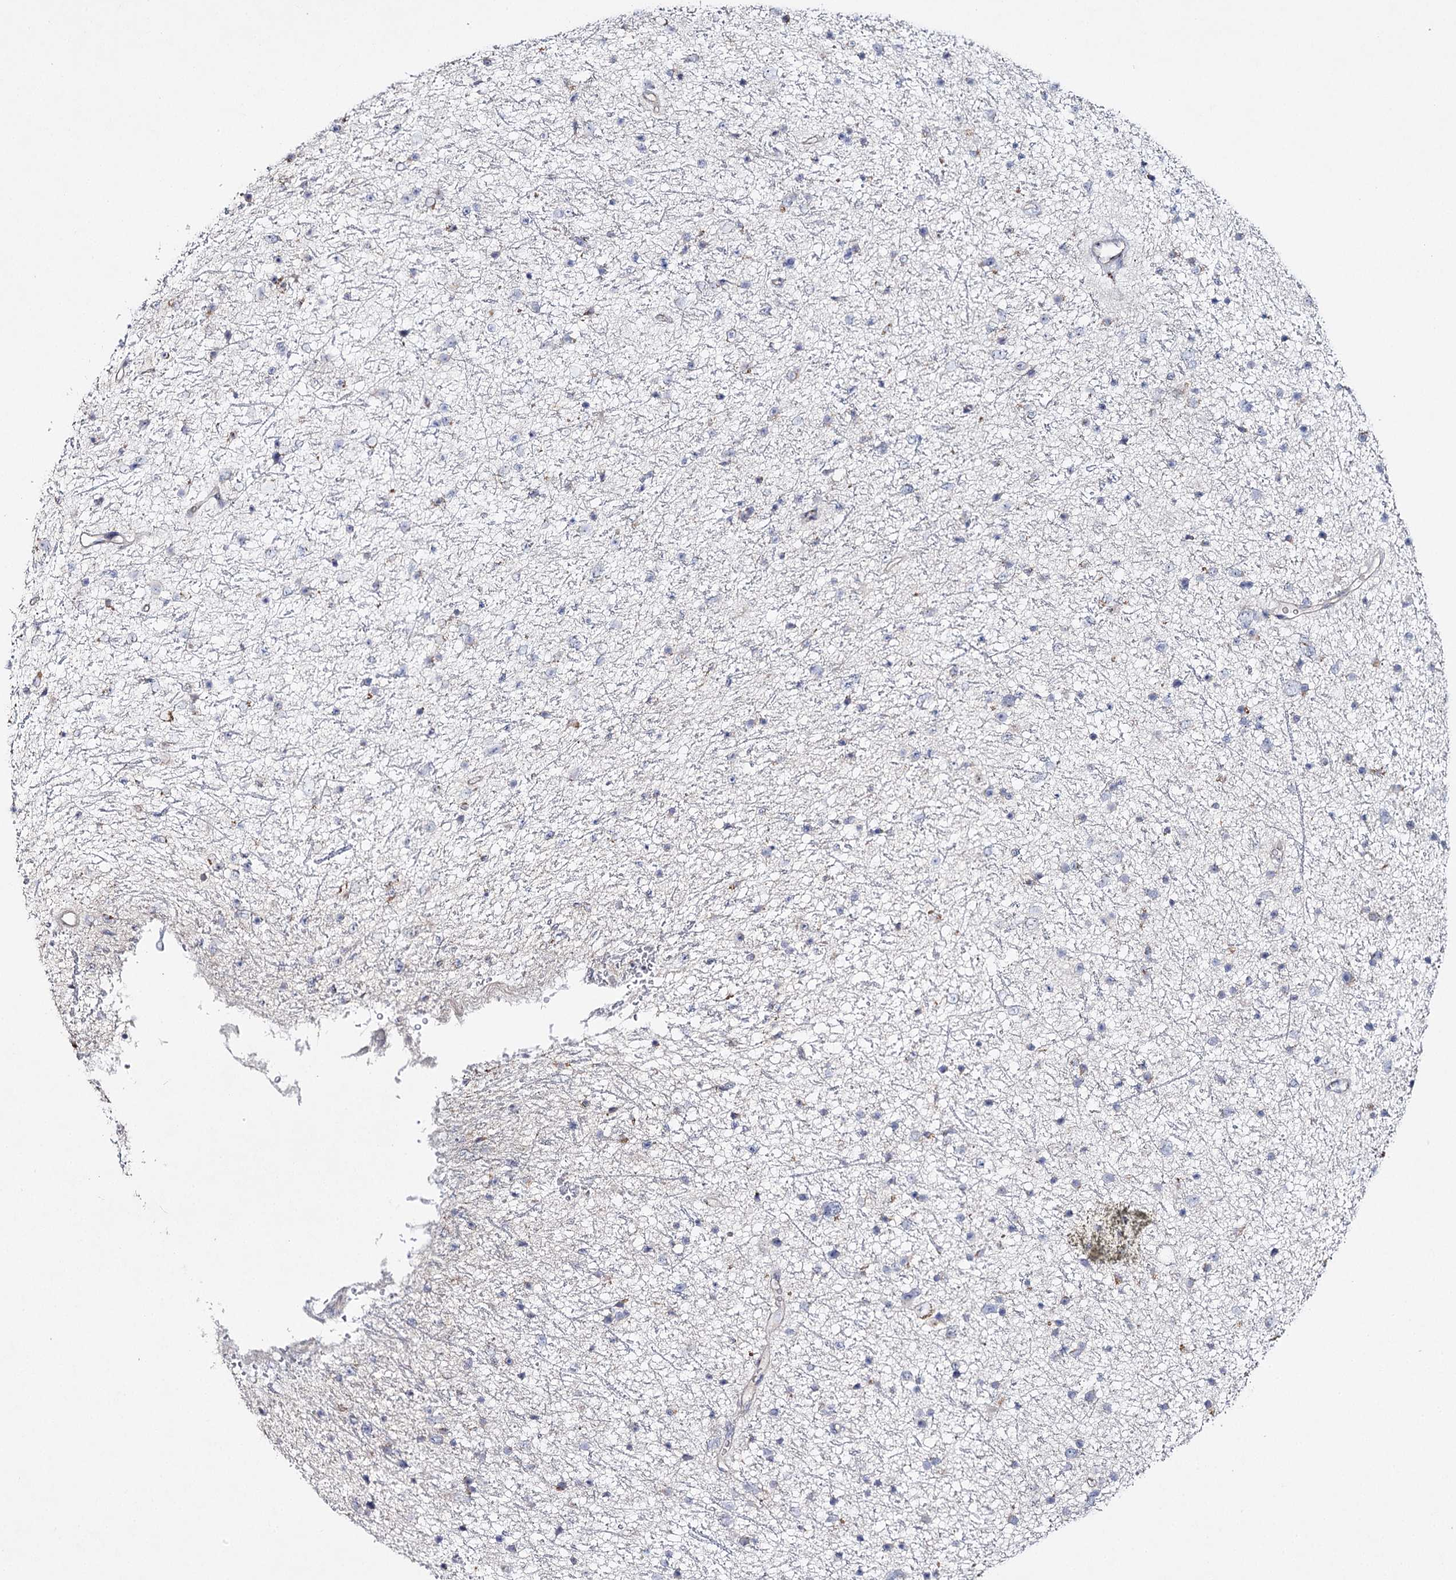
{"staining": {"intensity": "negative", "quantity": "none", "location": "none"}, "tissue": "glioma", "cell_type": "Tumor cells", "image_type": "cancer", "snomed": [{"axis": "morphology", "description": "Glioma, malignant, Low grade"}, {"axis": "topography", "description": "Cerebral cortex"}], "caption": "Immunohistochemistry (IHC) histopathology image of neoplastic tissue: human glioma stained with DAB demonstrates no significant protein staining in tumor cells.", "gene": "IL1RAP", "patient": {"sex": "female", "age": 39}}